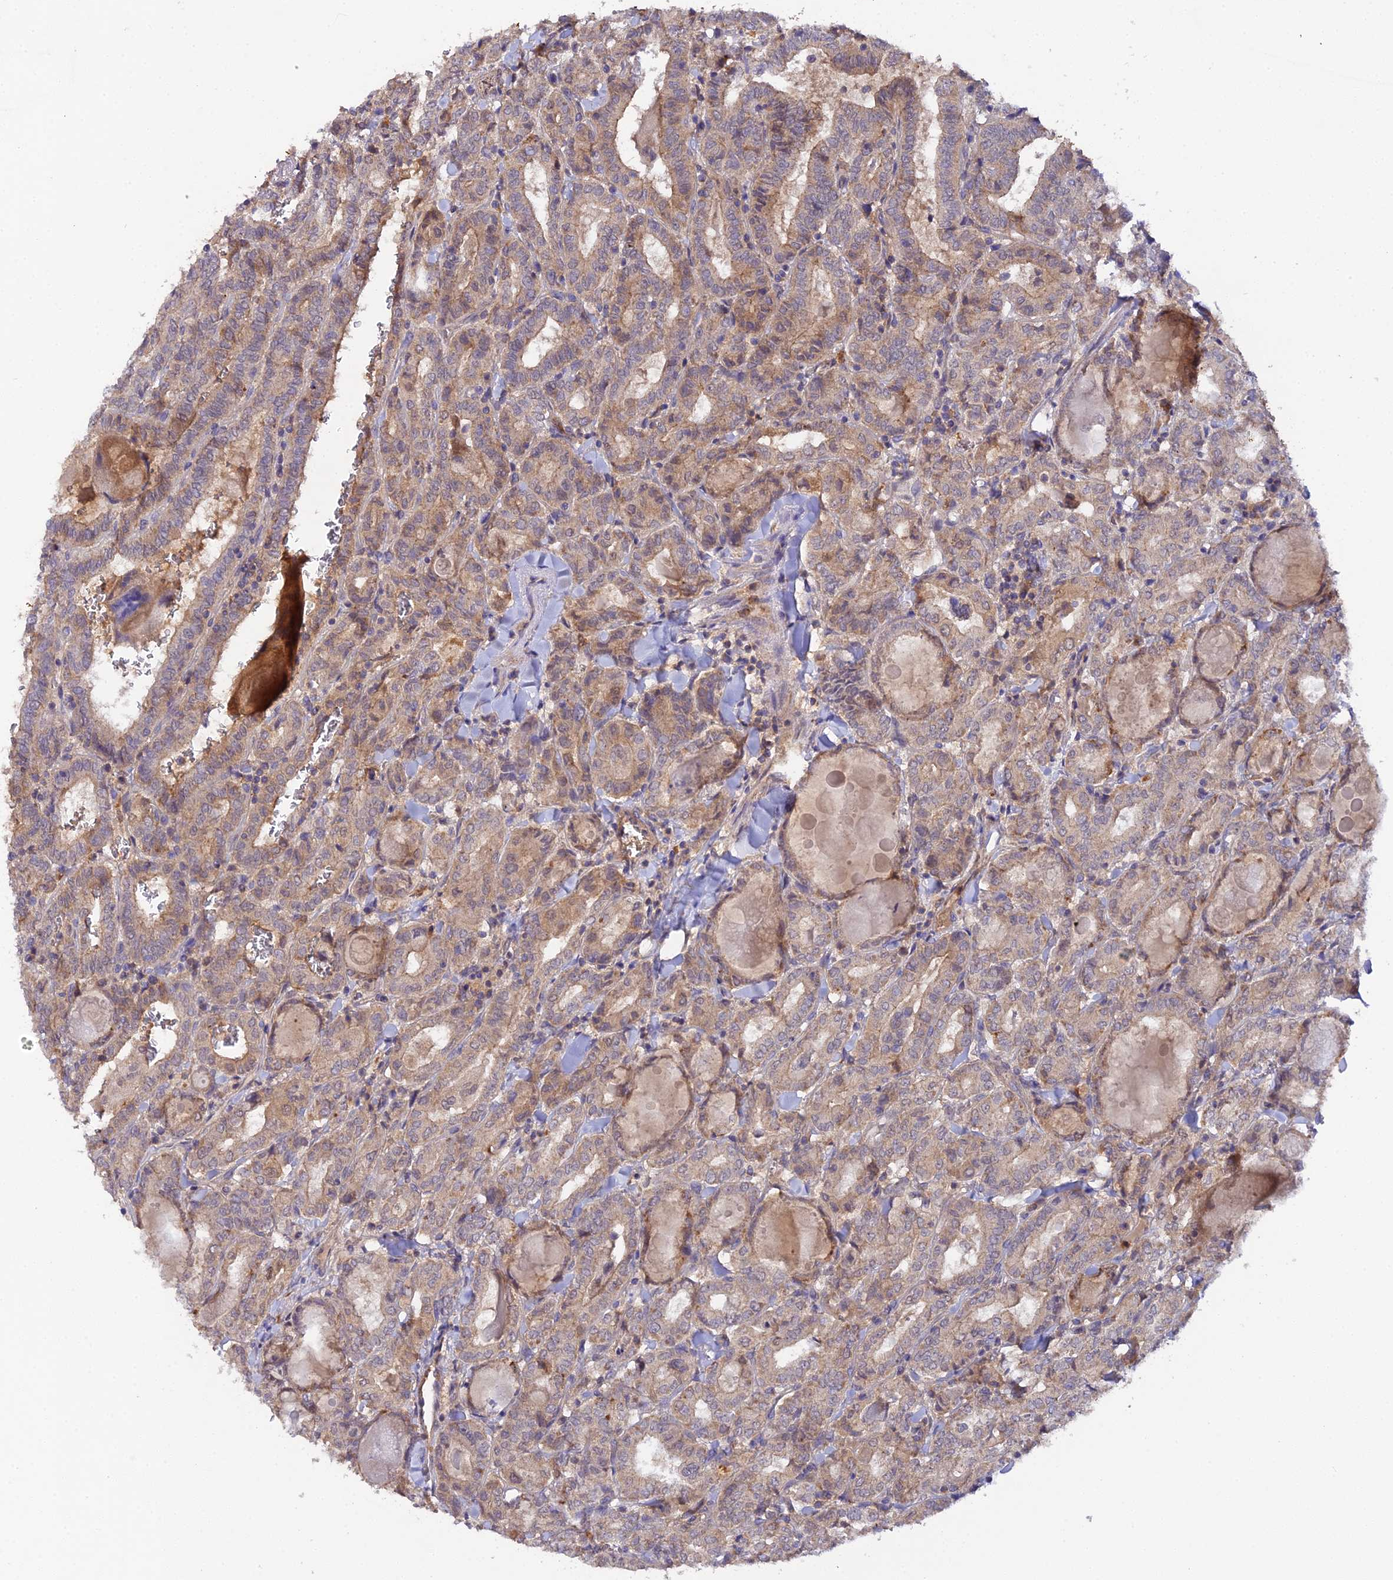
{"staining": {"intensity": "weak", "quantity": ">75%", "location": "cytoplasmic/membranous"}, "tissue": "thyroid cancer", "cell_type": "Tumor cells", "image_type": "cancer", "snomed": [{"axis": "morphology", "description": "Papillary adenocarcinoma, NOS"}, {"axis": "topography", "description": "Thyroid gland"}], "caption": "Immunohistochemistry of thyroid cancer (papillary adenocarcinoma) reveals low levels of weak cytoplasmic/membranous staining in approximately >75% of tumor cells. (Brightfield microscopy of DAB IHC at high magnification).", "gene": "TRIM26", "patient": {"sex": "female", "age": 72}}